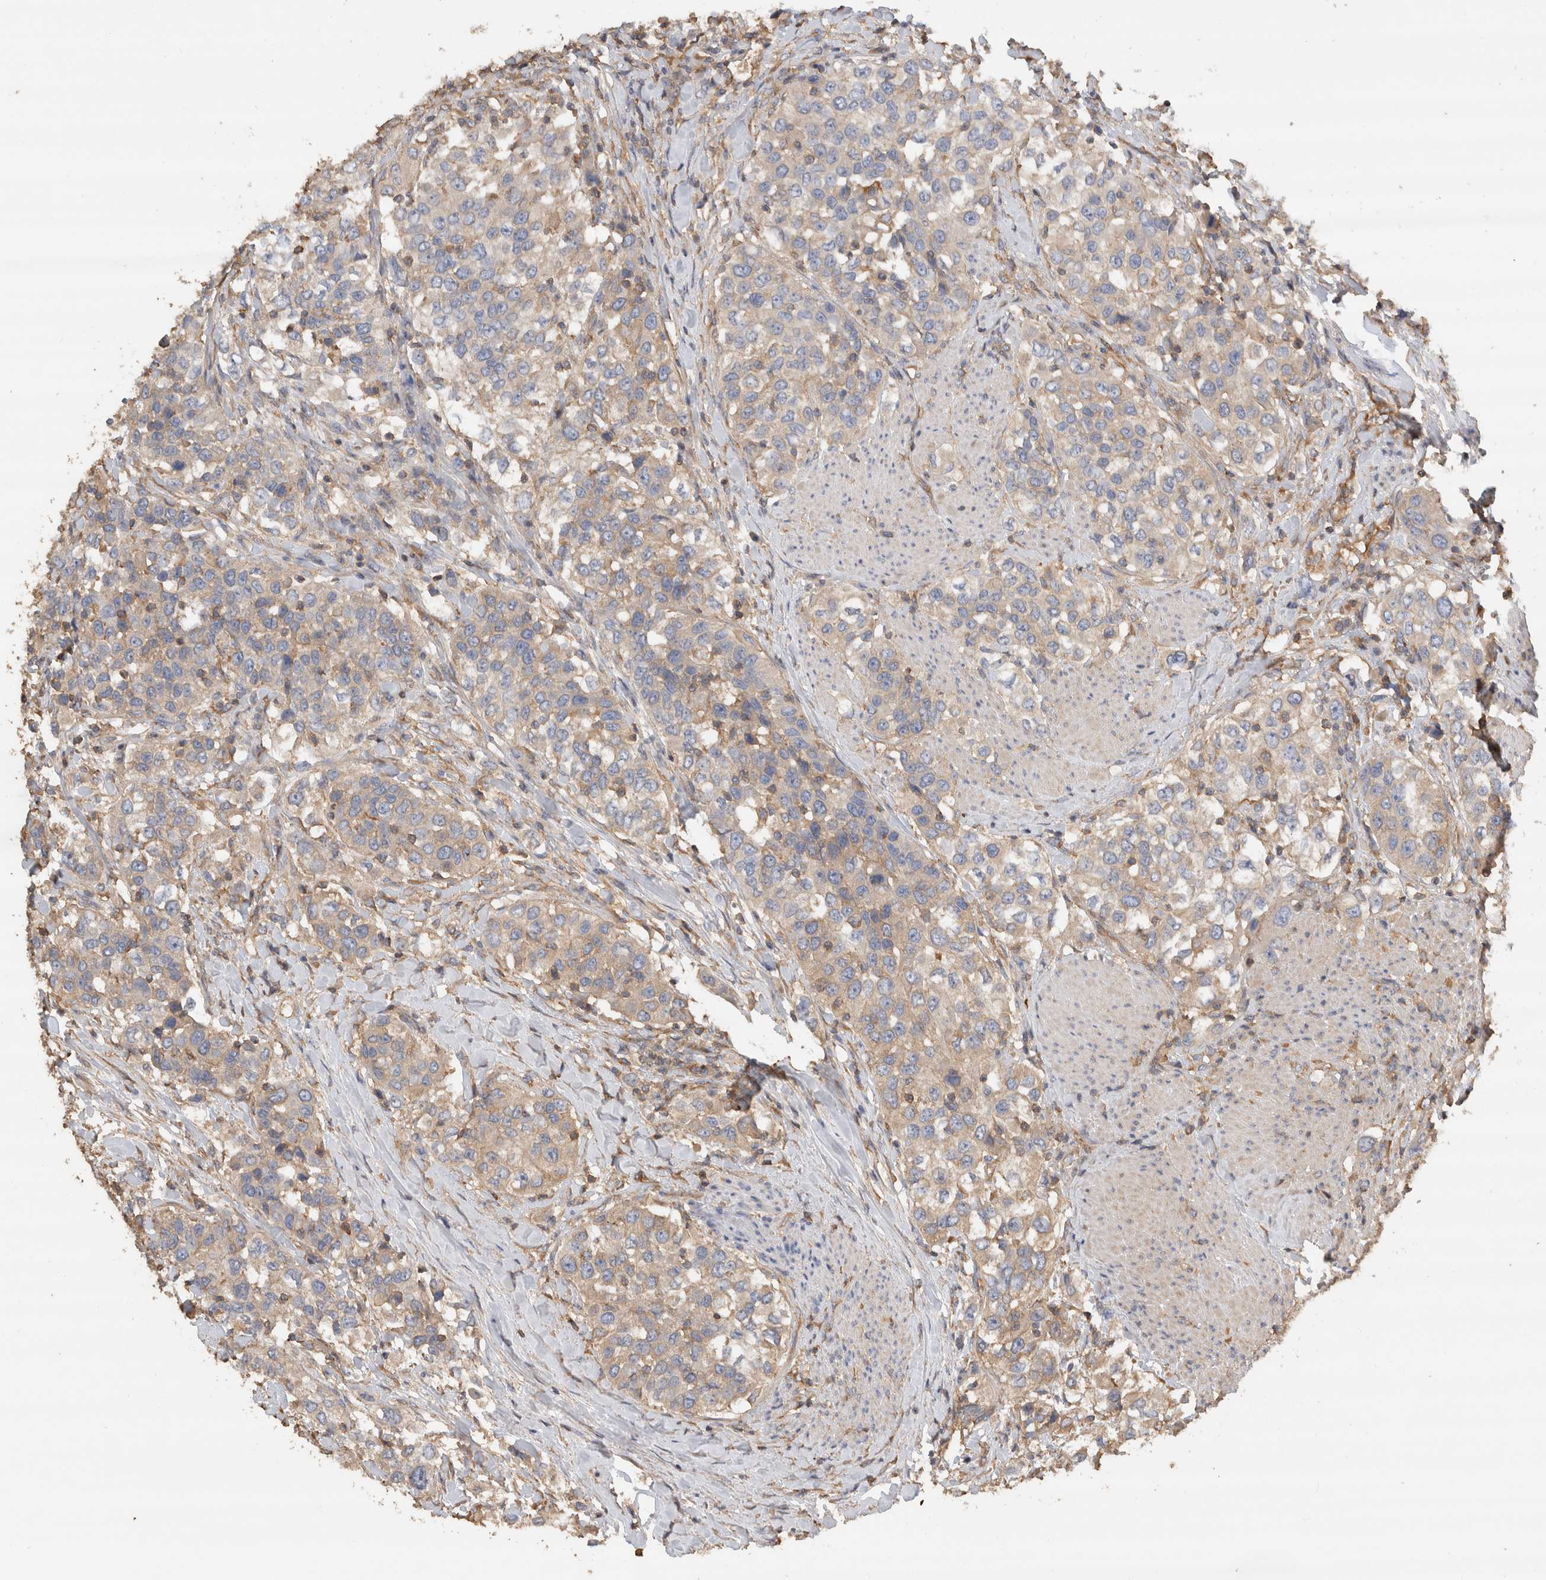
{"staining": {"intensity": "weak", "quantity": ">75%", "location": "cytoplasmic/membranous"}, "tissue": "urothelial cancer", "cell_type": "Tumor cells", "image_type": "cancer", "snomed": [{"axis": "morphology", "description": "Urothelial carcinoma, High grade"}, {"axis": "topography", "description": "Urinary bladder"}], "caption": "Immunohistochemistry staining of high-grade urothelial carcinoma, which exhibits low levels of weak cytoplasmic/membranous expression in about >75% of tumor cells indicating weak cytoplasmic/membranous protein staining. The staining was performed using DAB (3,3'-diaminobenzidine) (brown) for protein detection and nuclei were counterstained in hematoxylin (blue).", "gene": "EIF4G3", "patient": {"sex": "female", "age": 80}}